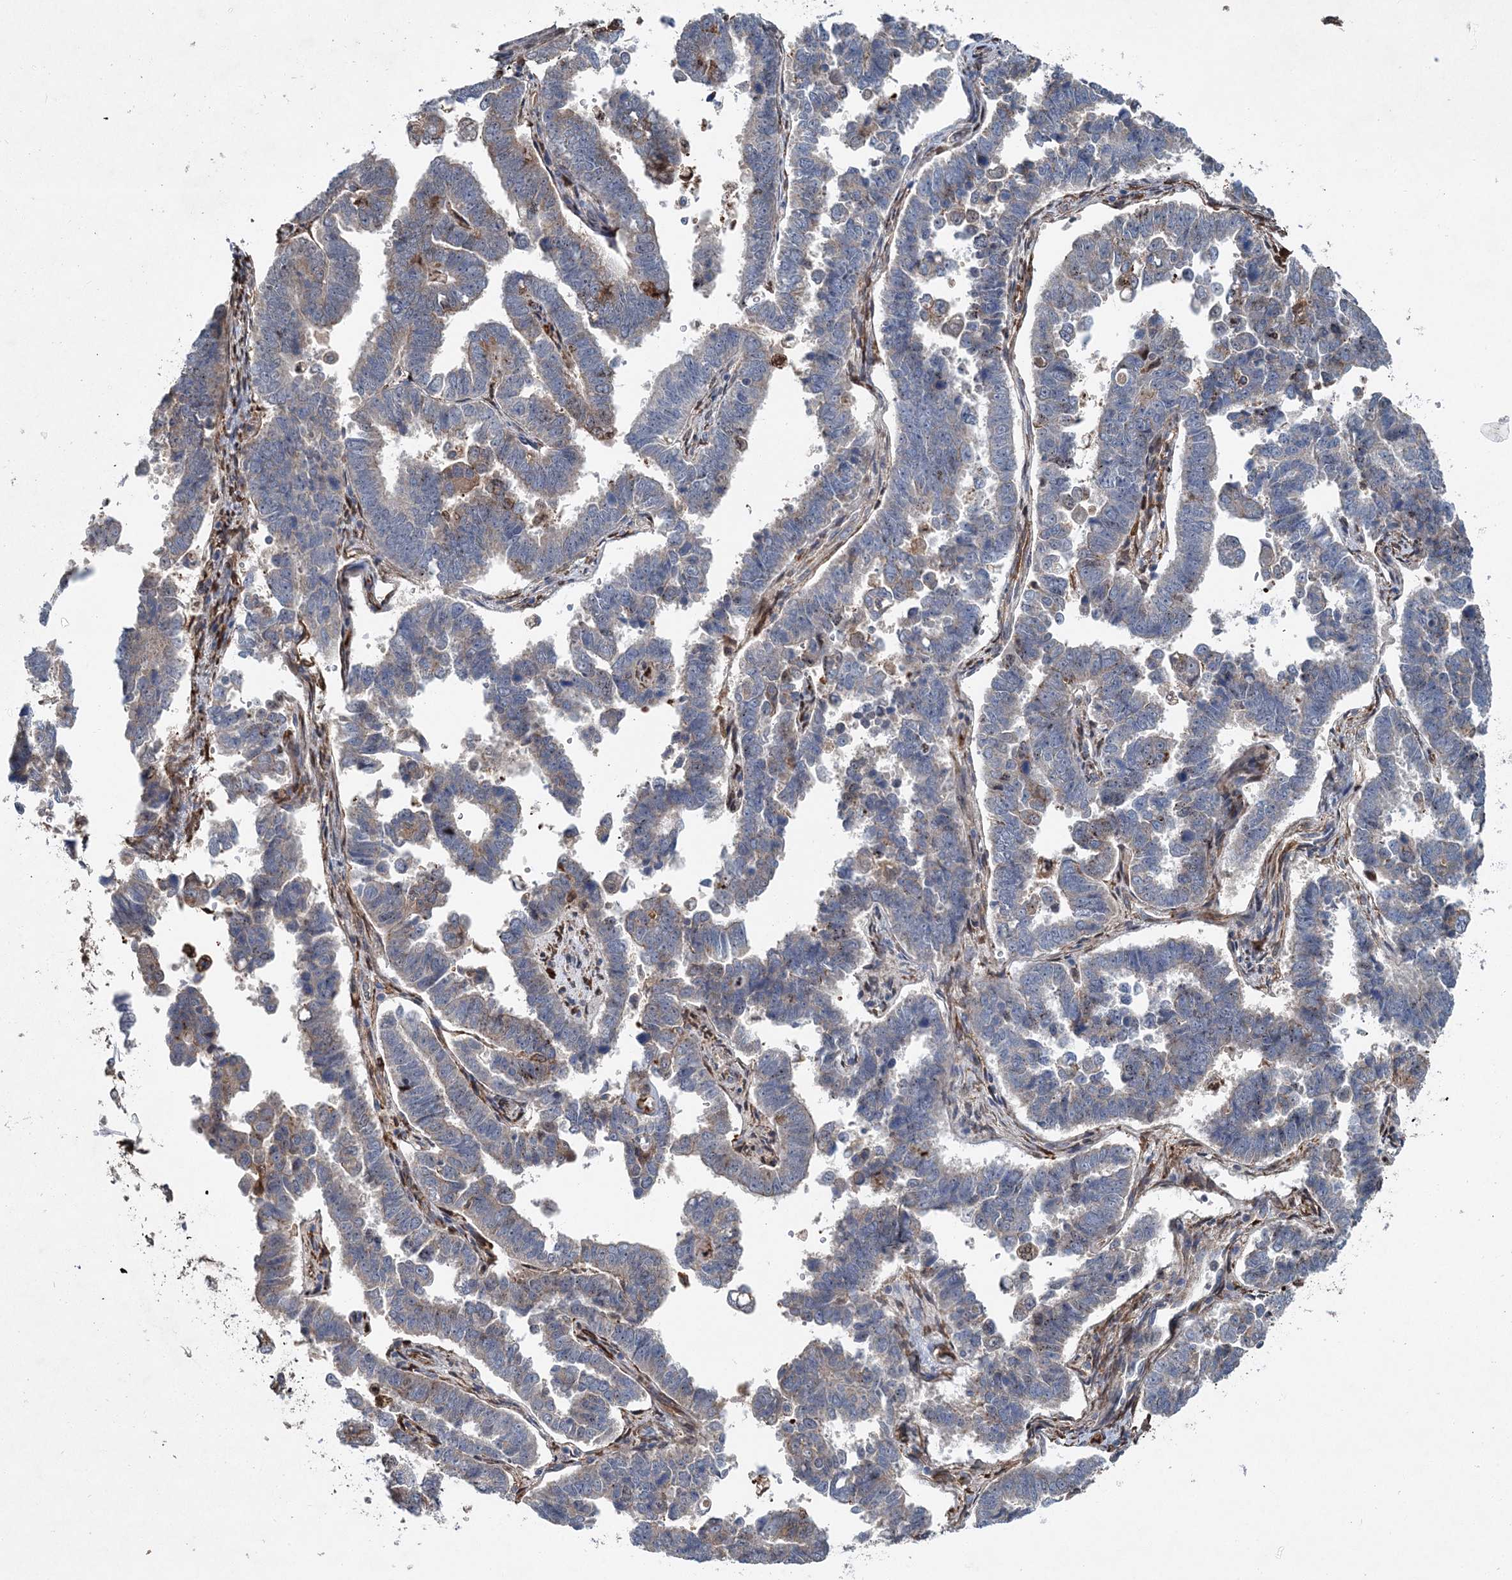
{"staining": {"intensity": "weak", "quantity": "<25%", "location": "cytoplasmic/membranous"}, "tissue": "endometrial cancer", "cell_type": "Tumor cells", "image_type": "cancer", "snomed": [{"axis": "morphology", "description": "Adenocarcinoma, NOS"}, {"axis": "topography", "description": "Endometrium"}], "caption": "Immunohistochemistry (IHC) of endometrial cancer displays no positivity in tumor cells.", "gene": "SPOPL", "patient": {"sex": "female", "age": 75}}